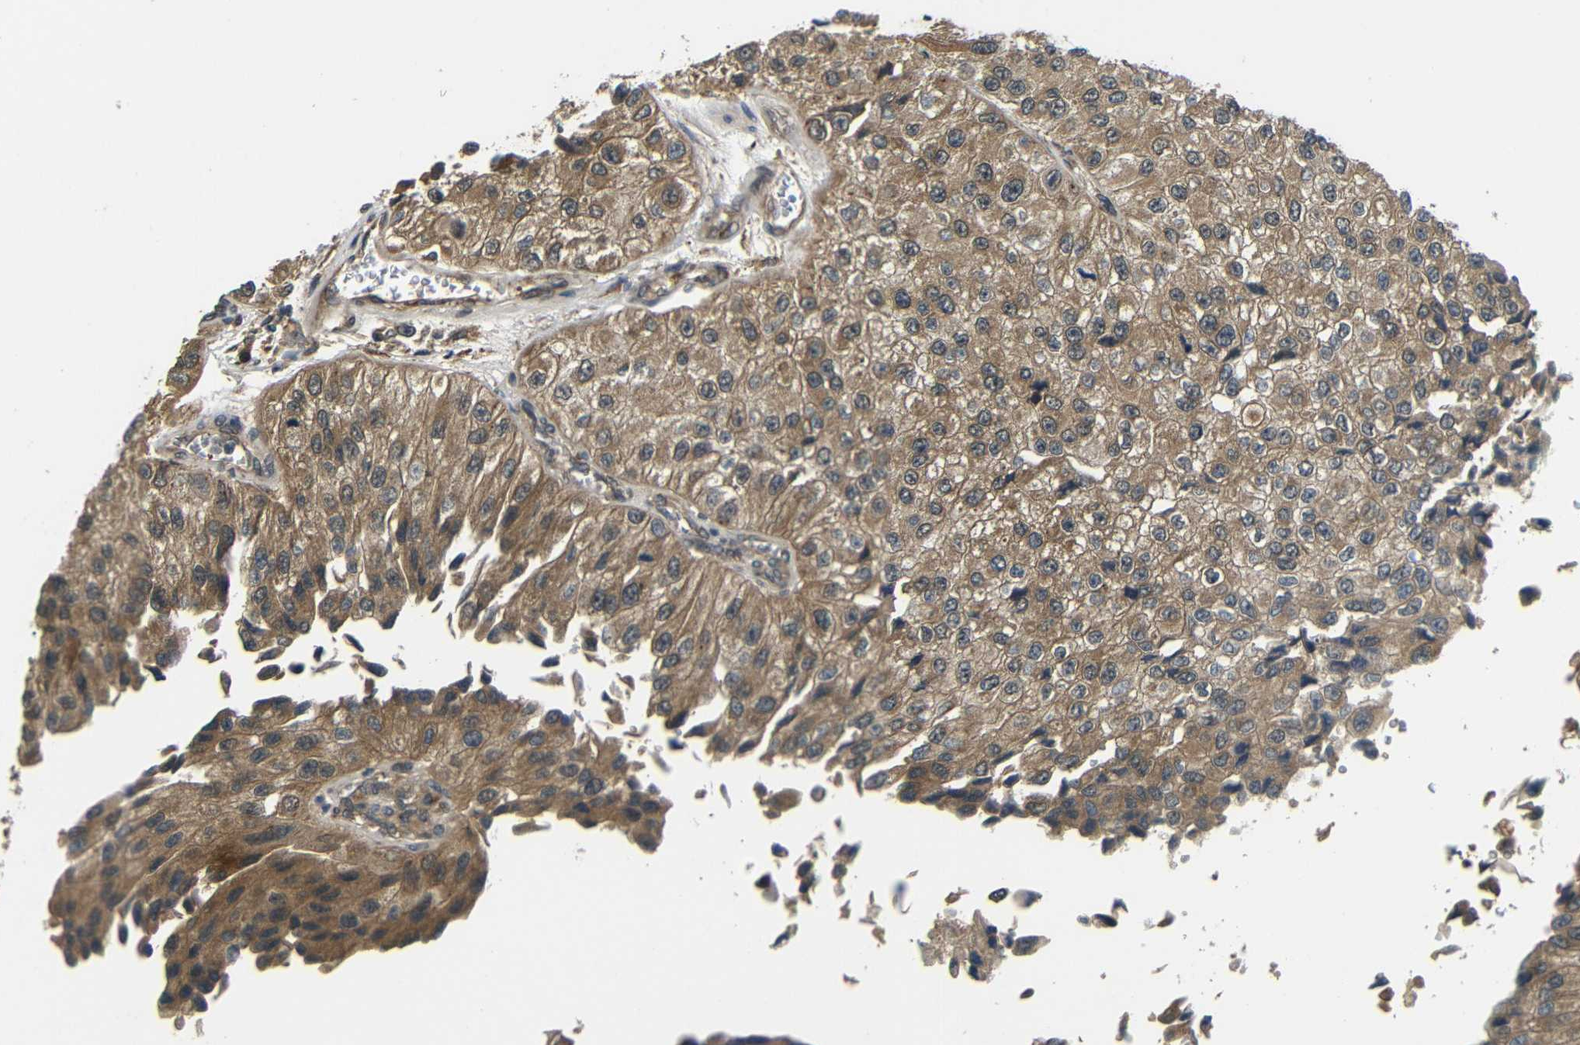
{"staining": {"intensity": "moderate", "quantity": ">75%", "location": "cytoplasmic/membranous"}, "tissue": "urothelial cancer", "cell_type": "Tumor cells", "image_type": "cancer", "snomed": [{"axis": "morphology", "description": "Urothelial carcinoma, High grade"}, {"axis": "topography", "description": "Kidney"}, {"axis": "topography", "description": "Urinary bladder"}], "caption": "This histopathology image shows immunohistochemistry staining of high-grade urothelial carcinoma, with medium moderate cytoplasmic/membranous staining in approximately >75% of tumor cells.", "gene": "EPHB2", "patient": {"sex": "male", "age": 77}}